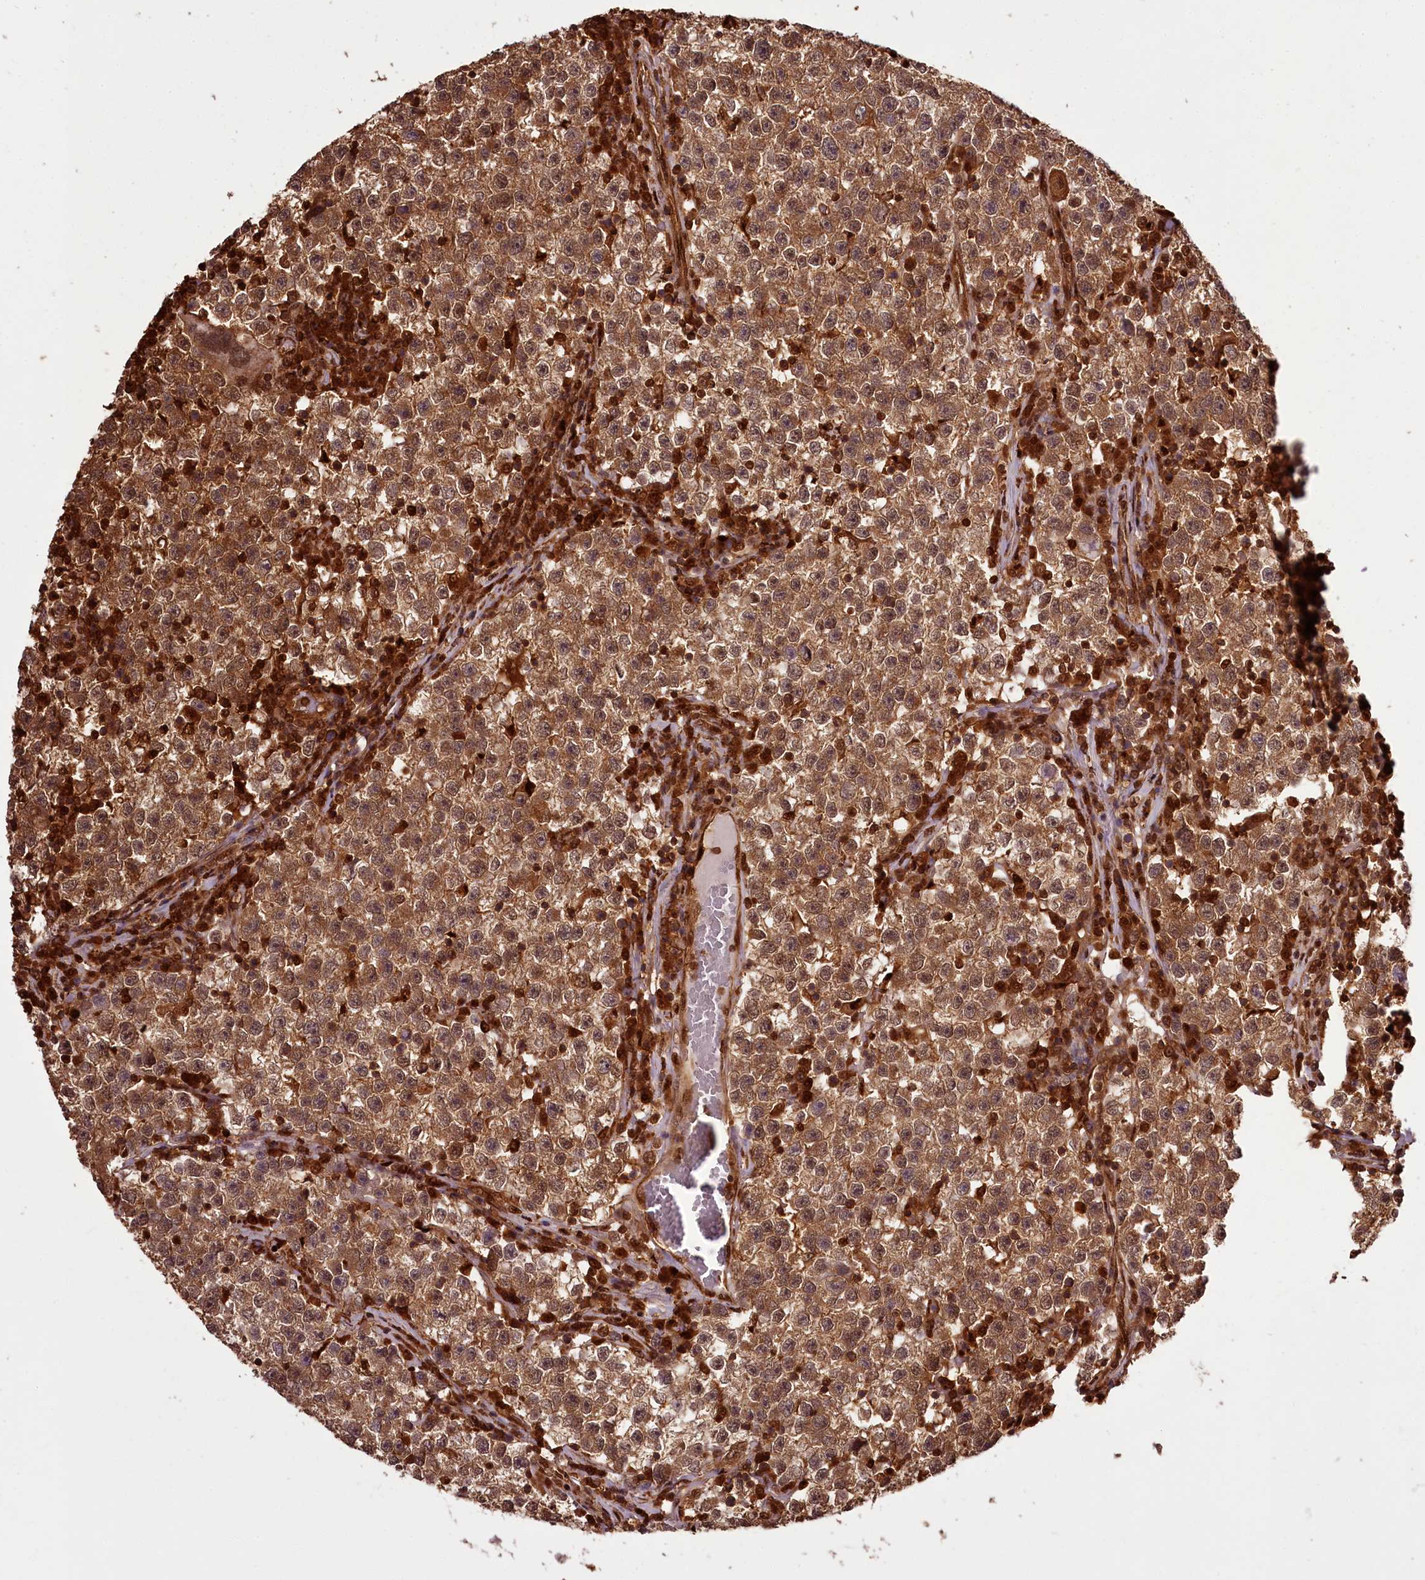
{"staining": {"intensity": "moderate", "quantity": ">75%", "location": "cytoplasmic/membranous"}, "tissue": "testis cancer", "cell_type": "Tumor cells", "image_type": "cancer", "snomed": [{"axis": "morphology", "description": "Seminoma, NOS"}, {"axis": "topography", "description": "Testis"}], "caption": "A photomicrograph of testis seminoma stained for a protein demonstrates moderate cytoplasmic/membranous brown staining in tumor cells. The staining was performed using DAB (3,3'-diaminobenzidine) to visualize the protein expression in brown, while the nuclei were stained in blue with hematoxylin (Magnification: 20x).", "gene": "NPRL2", "patient": {"sex": "male", "age": 22}}